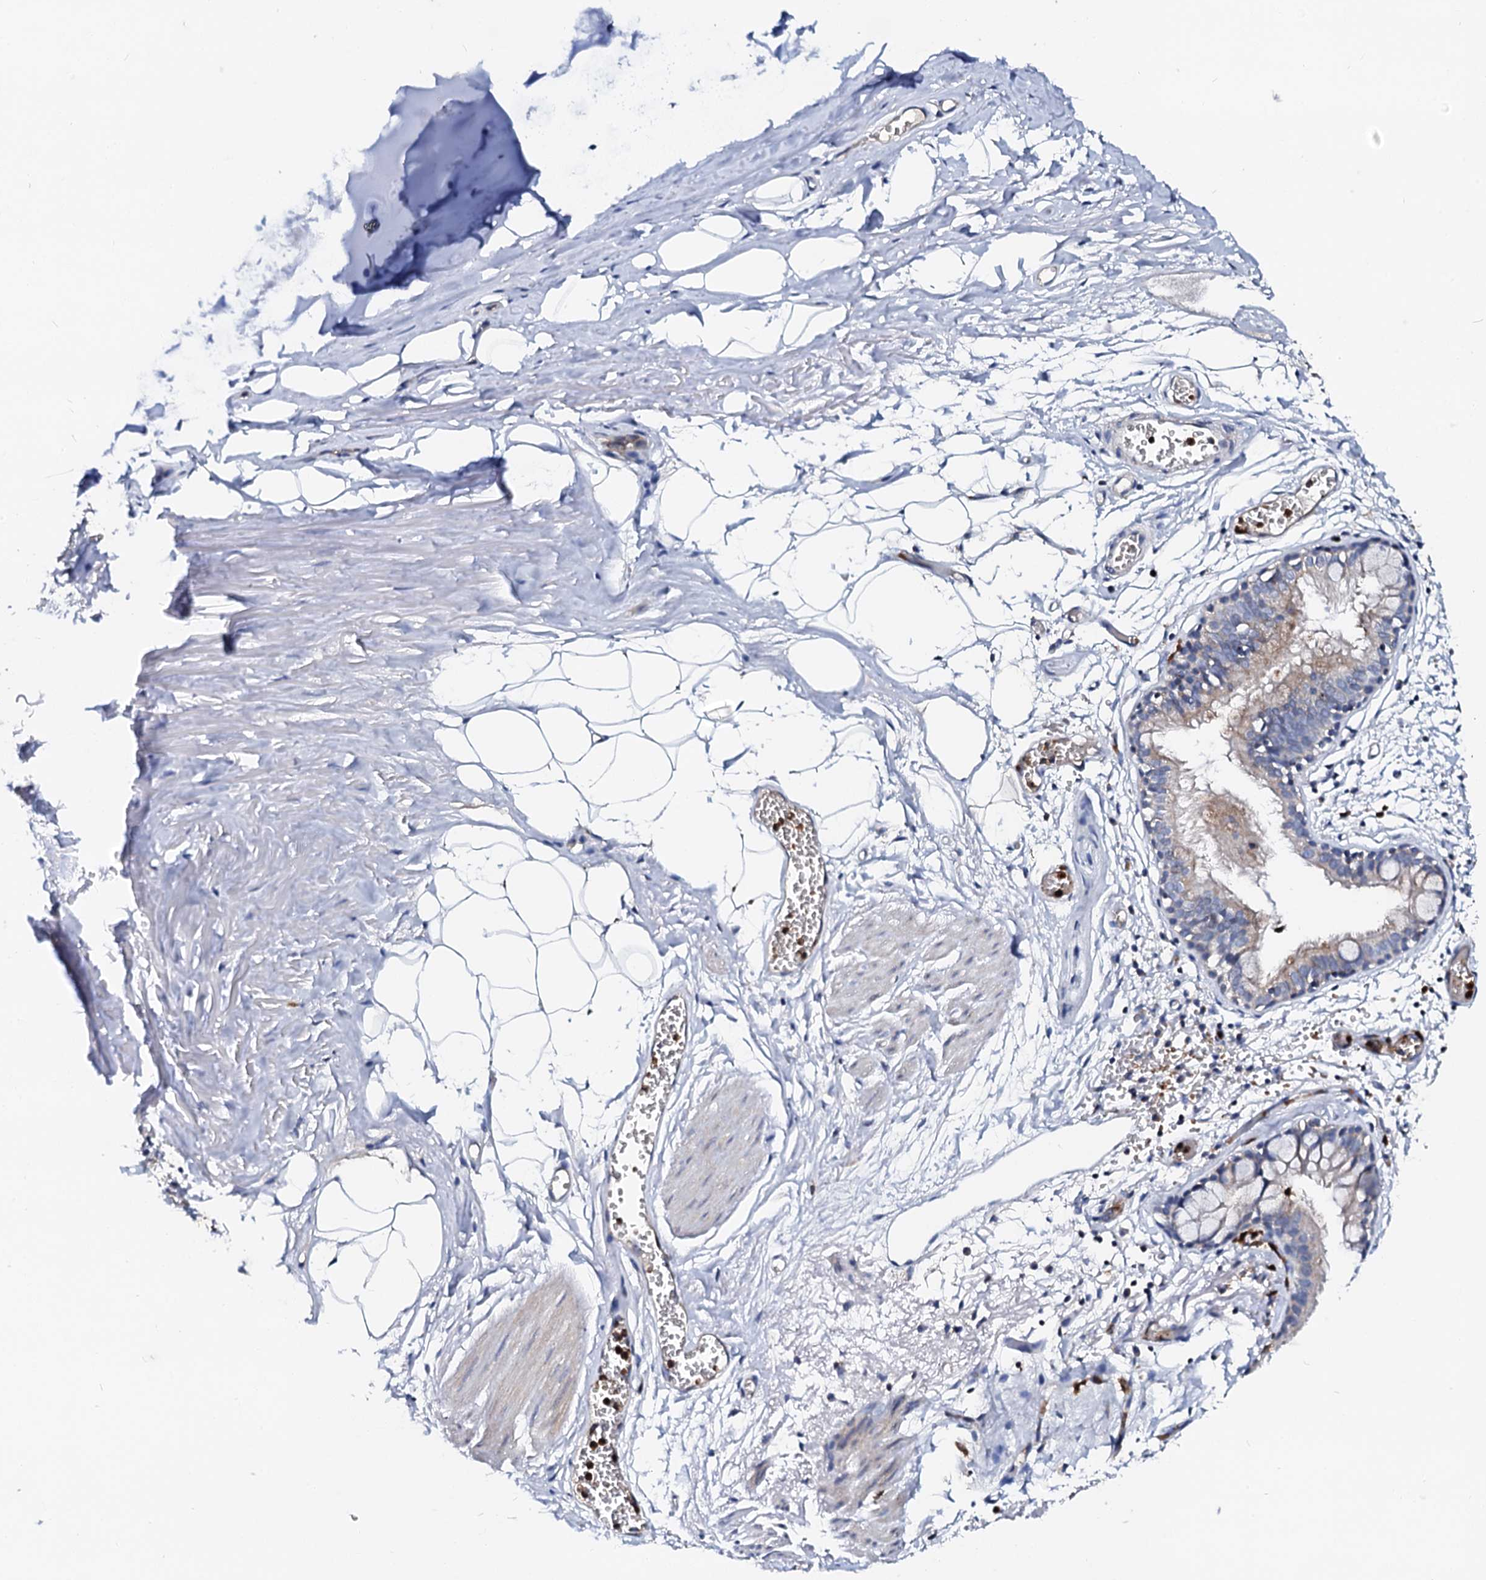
{"staining": {"intensity": "weak", "quantity": "<25%", "location": "cytoplasmic/membranous"}, "tissue": "bronchus", "cell_type": "Respiratory epithelial cells", "image_type": "normal", "snomed": [{"axis": "morphology", "description": "Normal tissue, NOS"}, {"axis": "topography", "description": "Bronchus"}, {"axis": "topography", "description": "Lung"}], "caption": "High power microscopy micrograph of an immunohistochemistry (IHC) photomicrograph of normal bronchus, revealing no significant positivity in respiratory epithelial cells.", "gene": "RAB27A", "patient": {"sex": "male", "age": 56}}